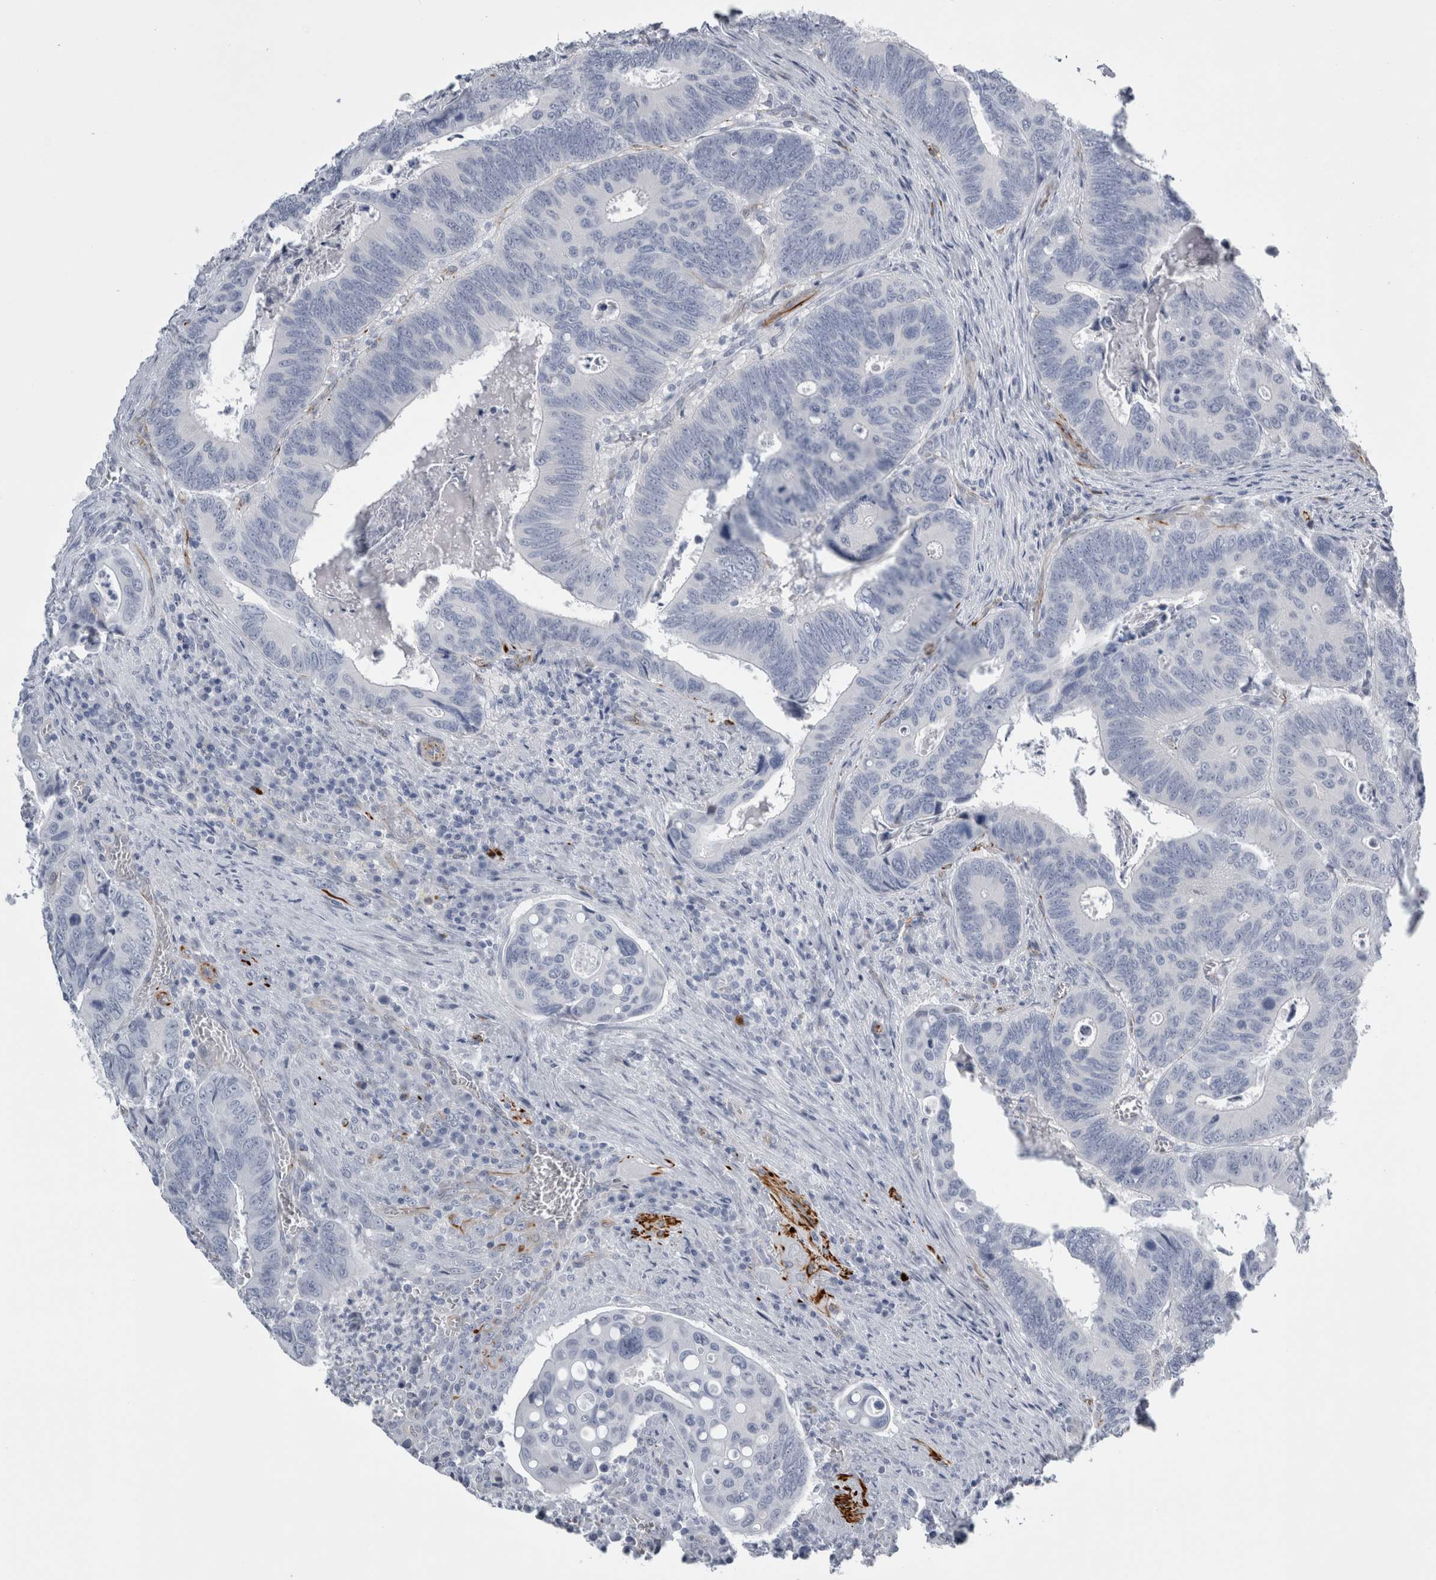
{"staining": {"intensity": "negative", "quantity": "none", "location": "none"}, "tissue": "colorectal cancer", "cell_type": "Tumor cells", "image_type": "cancer", "snomed": [{"axis": "morphology", "description": "Inflammation, NOS"}, {"axis": "morphology", "description": "Adenocarcinoma, NOS"}, {"axis": "topography", "description": "Colon"}], "caption": "The histopathology image shows no staining of tumor cells in colorectal cancer.", "gene": "VWDE", "patient": {"sex": "male", "age": 72}}